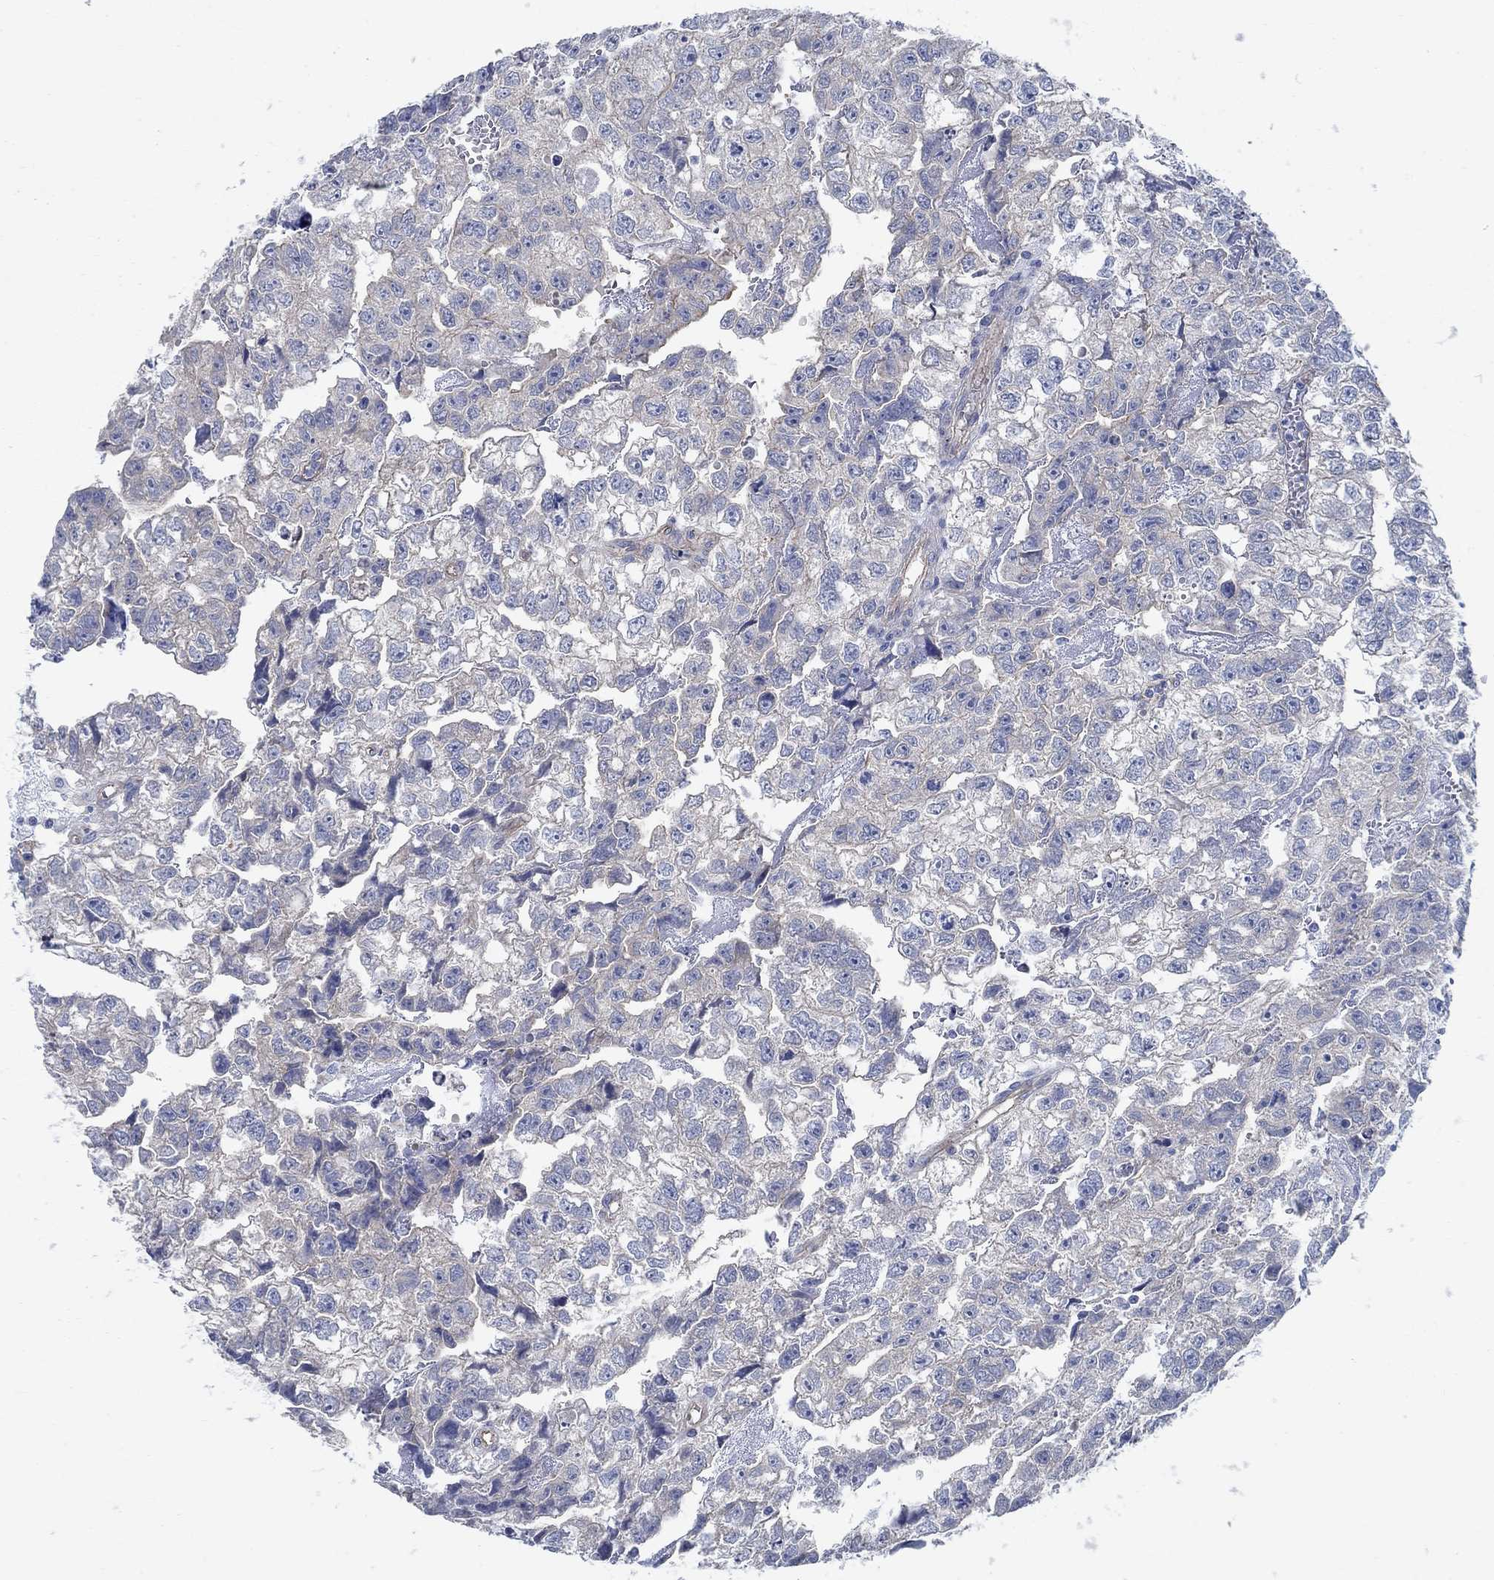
{"staining": {"intensity": "negative", "quantity": "none", "location": "none"}, "tissue": "testis cancer", "cell_type": "Tumor cells", "image_type": "cancer", "snomed": [{"axis": "morphology", "description": "Carcinoma, Embryonal, NOS"}, {"axis": "morphology", "description": "Teratoma, malignant, NOS"}, {"axis": "topography", "description": "Testis"}], "caption": "This is a photomicrograph of immunohistochemistry (IHC) staining of testis cancer (embryonal carcinoma), which shows no staining in tumor cells.", "gene": "TMEM198", "patient": {"sex": "male", "age": 44}}